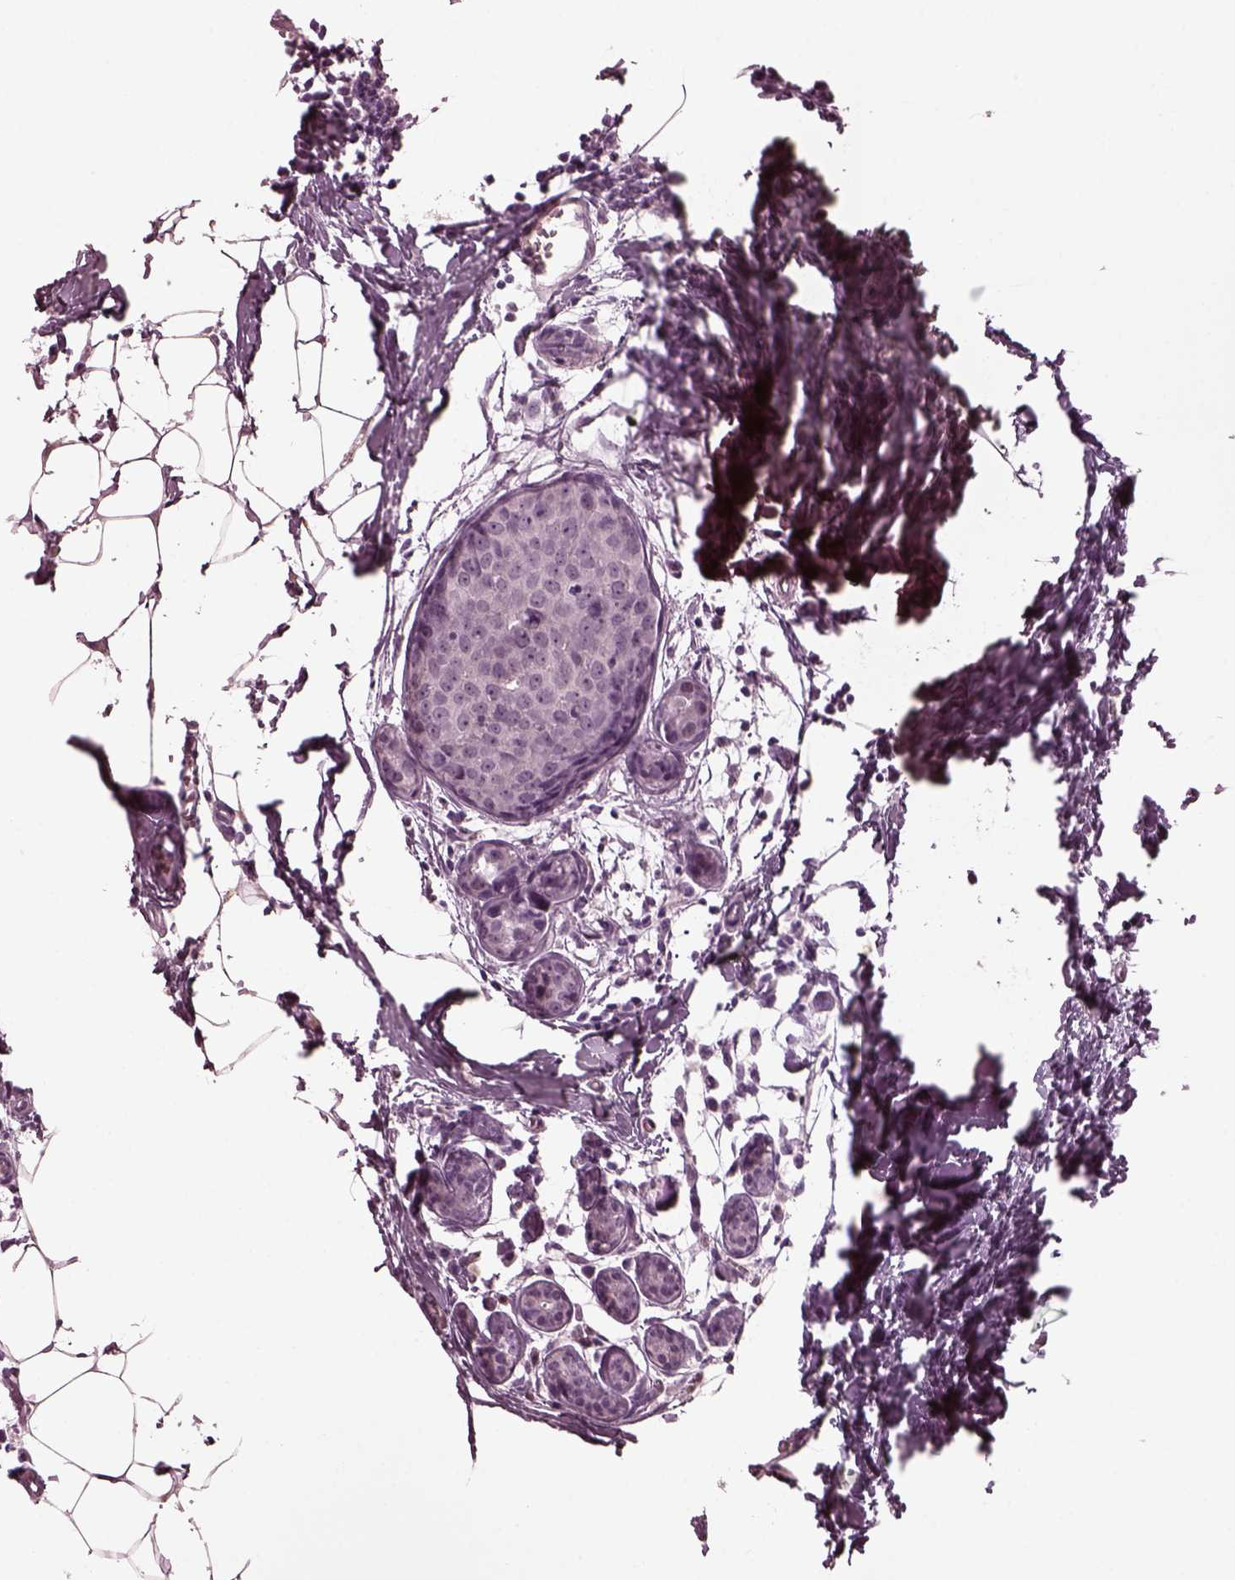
{"staining": {"intensity": "negative", "quantity": "none", "location": "none"}, "tissue": "breast cancer", "cell_type": "Tumor cells", "image_type": "cancer", "snomed": [{"axis": "morphology", "description": "Duct carcinoma"}, {"axis": "topography", "description": "Breast"}], "caption": "IHC of breast invasive ductal carcinoma reveals no staining in tumor cells.", "gene": "MIB2", "patient": {"sex": "female", "age": 38}}